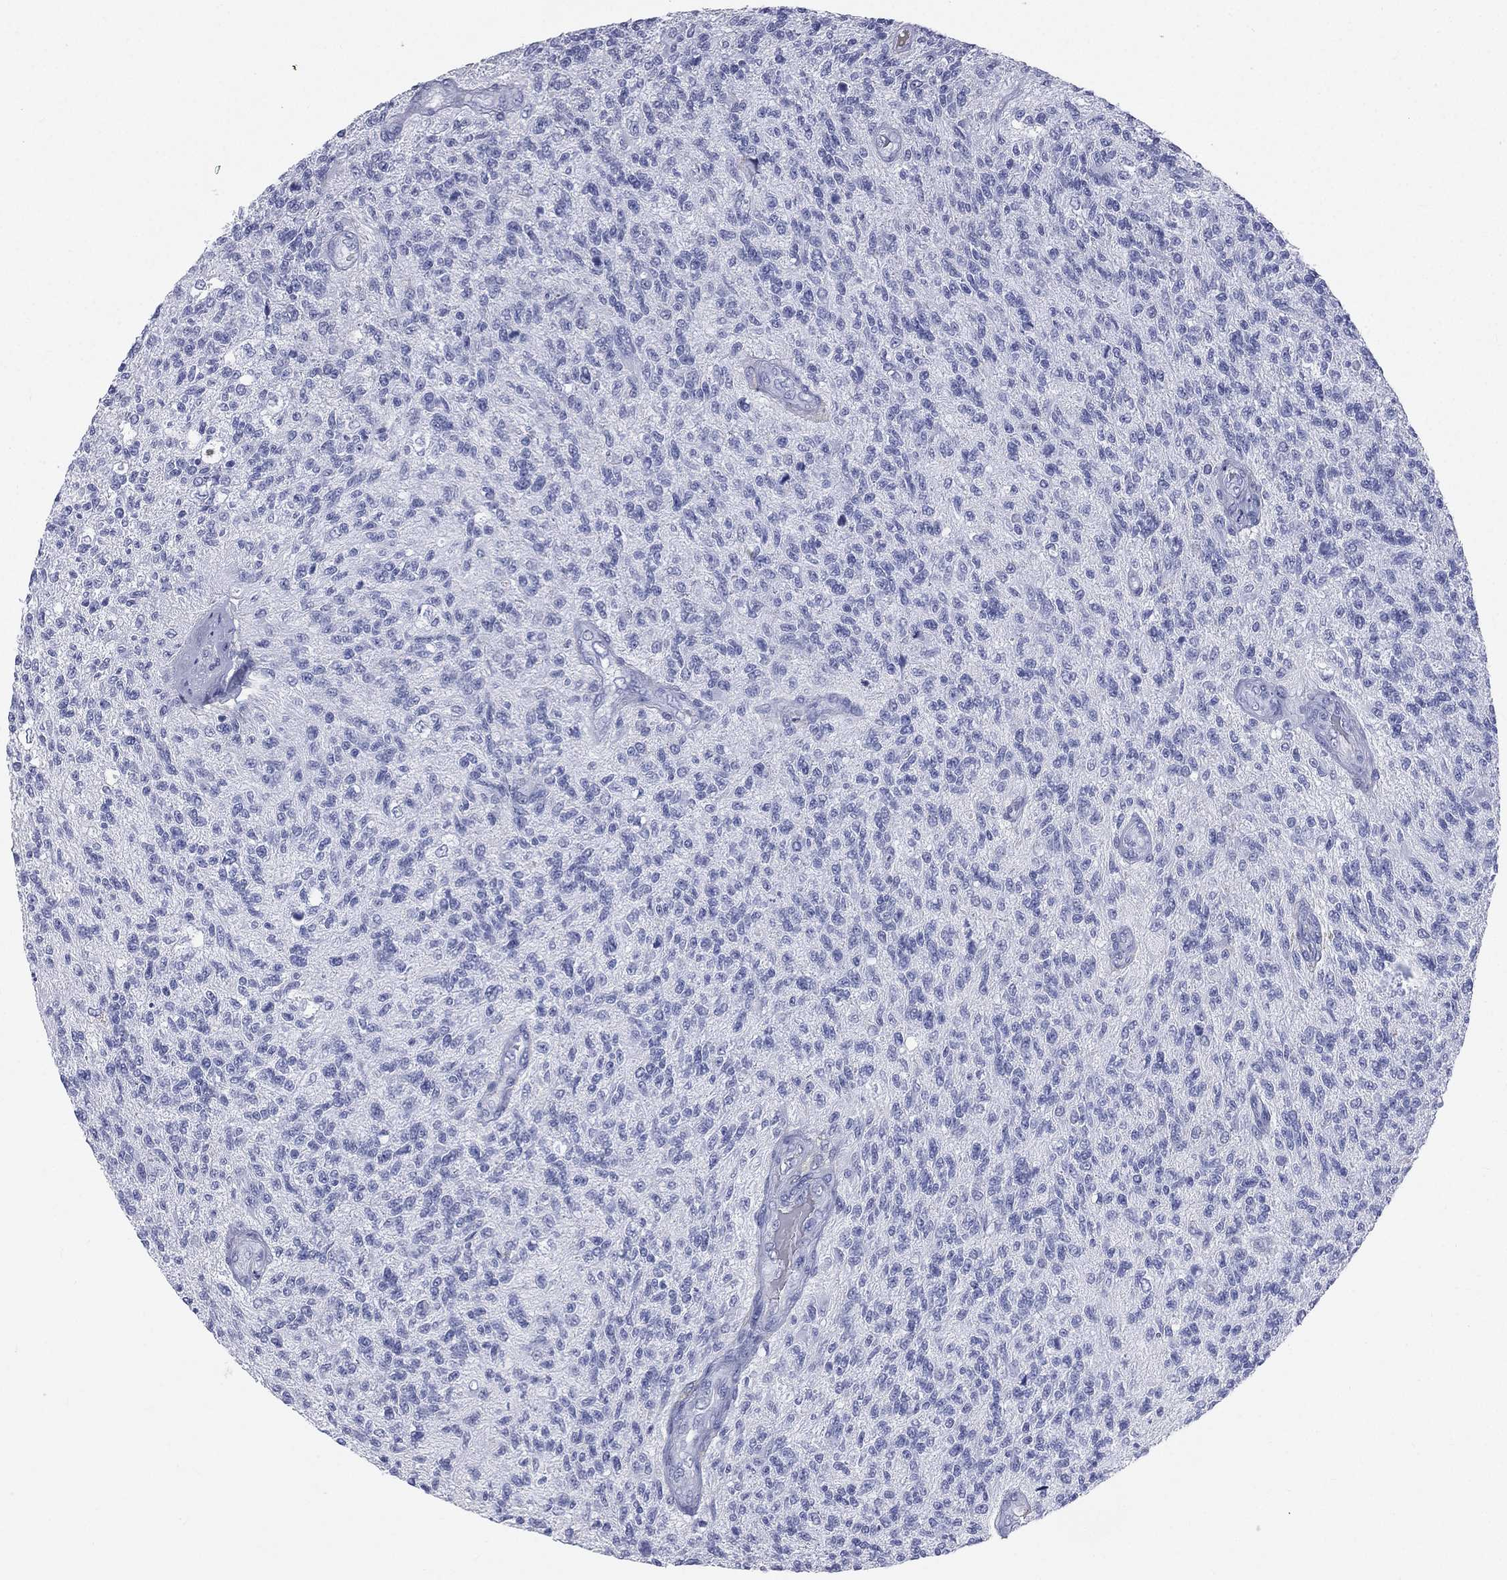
{"staining": {"intensity": "negative", "quantity": "none", "location": "none"}, "tissue": "glioma", "cell_type": "Tumor cells", "image_type": "cancer", "snomed": [{"axis": "morphology", "description": "Glioma, malignant, High grade"}, {"axis": "topography", "description": "Brain"}], "caption": "There is no significant expression in tumor cells of malignant high-grade glioma. (Brightfield microscopy of DAB (3,3'-diaminobenzidine) immunohistochemistry (IHC) at high magnification).", "gene": "HP", "patient": {"sex": "male", "age": 56}}